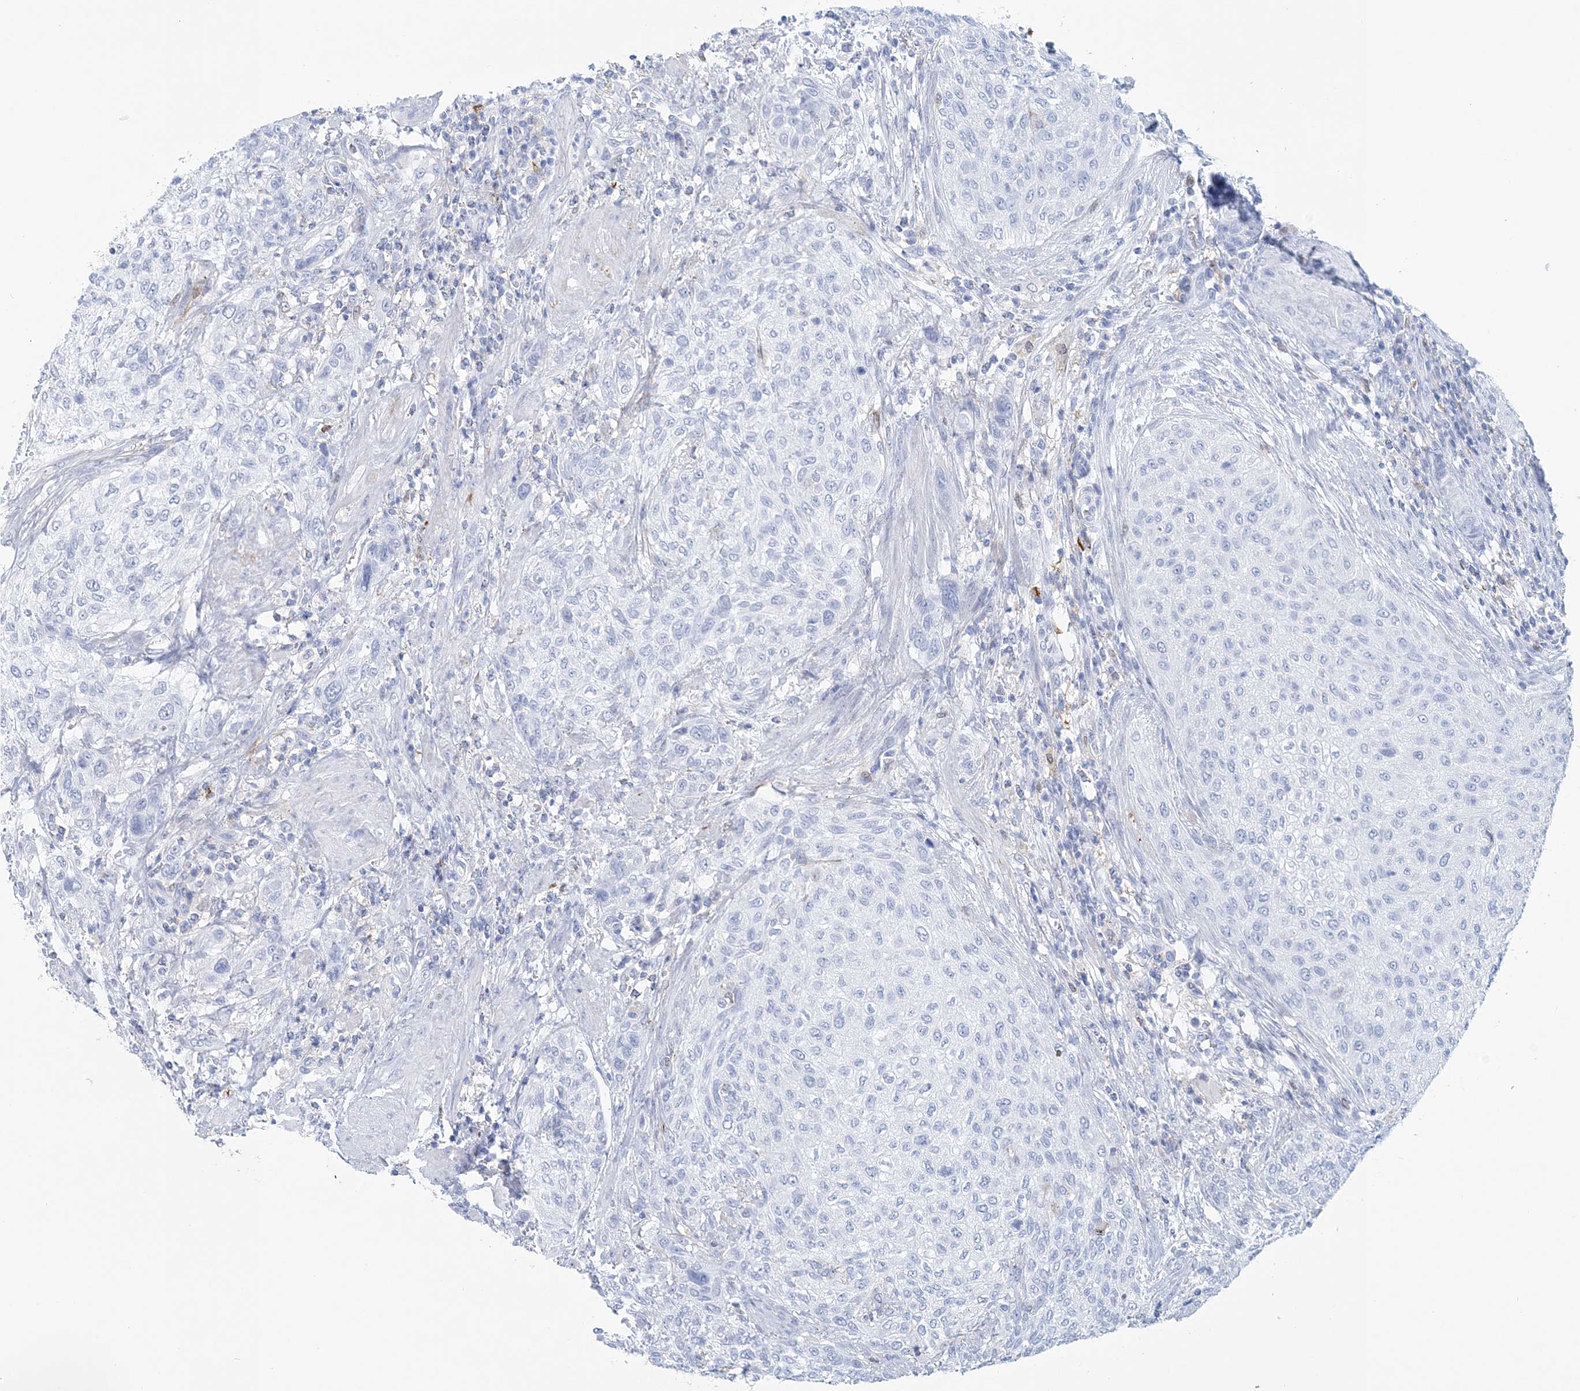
{"staining": {"intensity": "negative", "quantity": "none", "location": "none"}, "tissue": "urothelial cancer", "cell_type": "Tumor cells", "image_type": "cancer", "snomed": [{"axis": "morphology", "description": "Urothelial carcinoma, High grade"}, {"axis": "topography", "description": "Urinary bladder"}], "caption": "High magnification brightfield microscopy of high-grade urothelial carcinoma stained with DAB (3,3'-diaminobenzidine) (brown) and counterstained with hematoxylin (blue): tumor cells show no significant positivity.", "gene": "NKX6-1", "patient": {"sex": "male", "age": 35}}